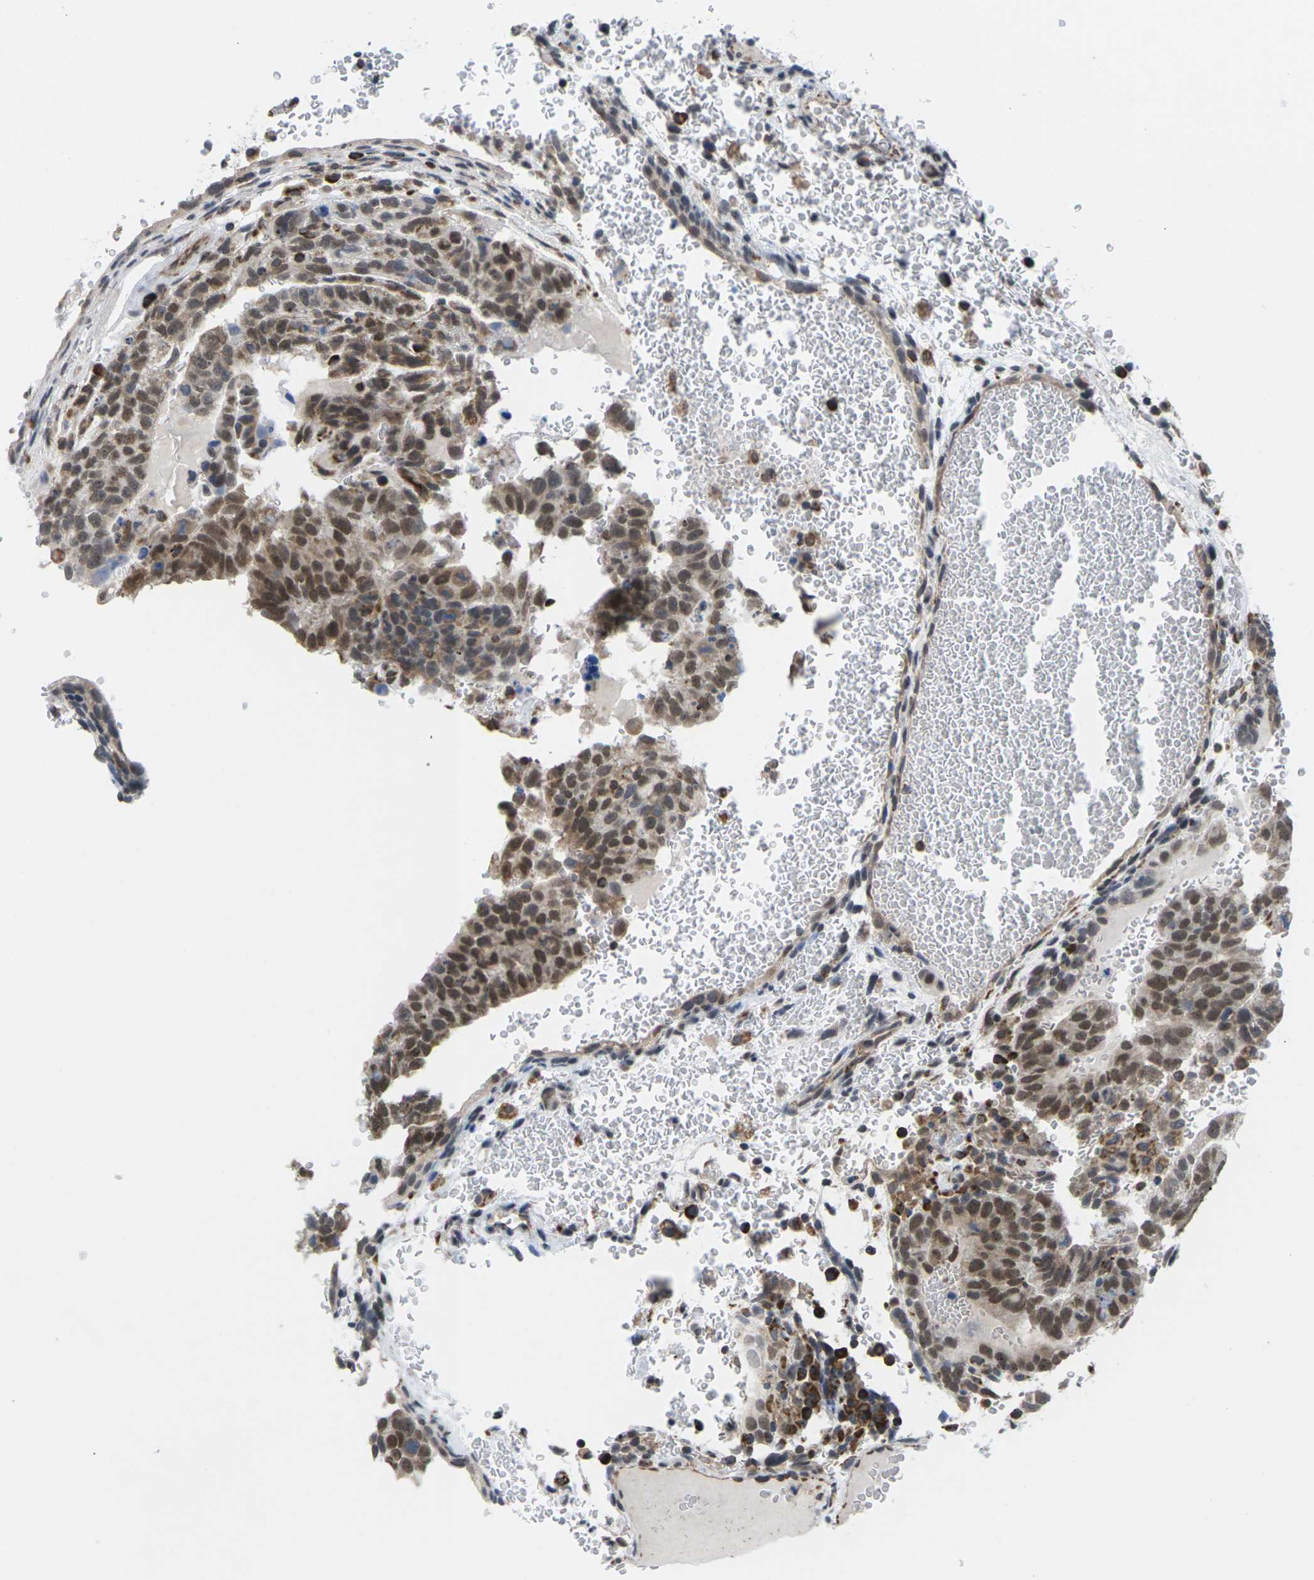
{"staining": {"intensity": "moderate", "quantity": ">75%", "location": "nuclear"}, "tissue": "testis cancer", "cell_type": "Tumor cells", "image_type": "cancer", "snomed": [{"axis": "morphology", "description": "Seminoma, NOS"}, {"axis": "morphology", "description": "Carcinoma, Embryonal, NOS"}, {"axis": "topography", "description": "Testis"}], "caption": "This image shows testis seminoma stained with immunohistochemistry (IHC) to label a protein in brown. The nuclear of tumor cells show moderate positivity for the protein. Nuclei are counter-stained blue.", "gene": "PDZK1IP1", "patient": {"sex": "male", "age": 52}}